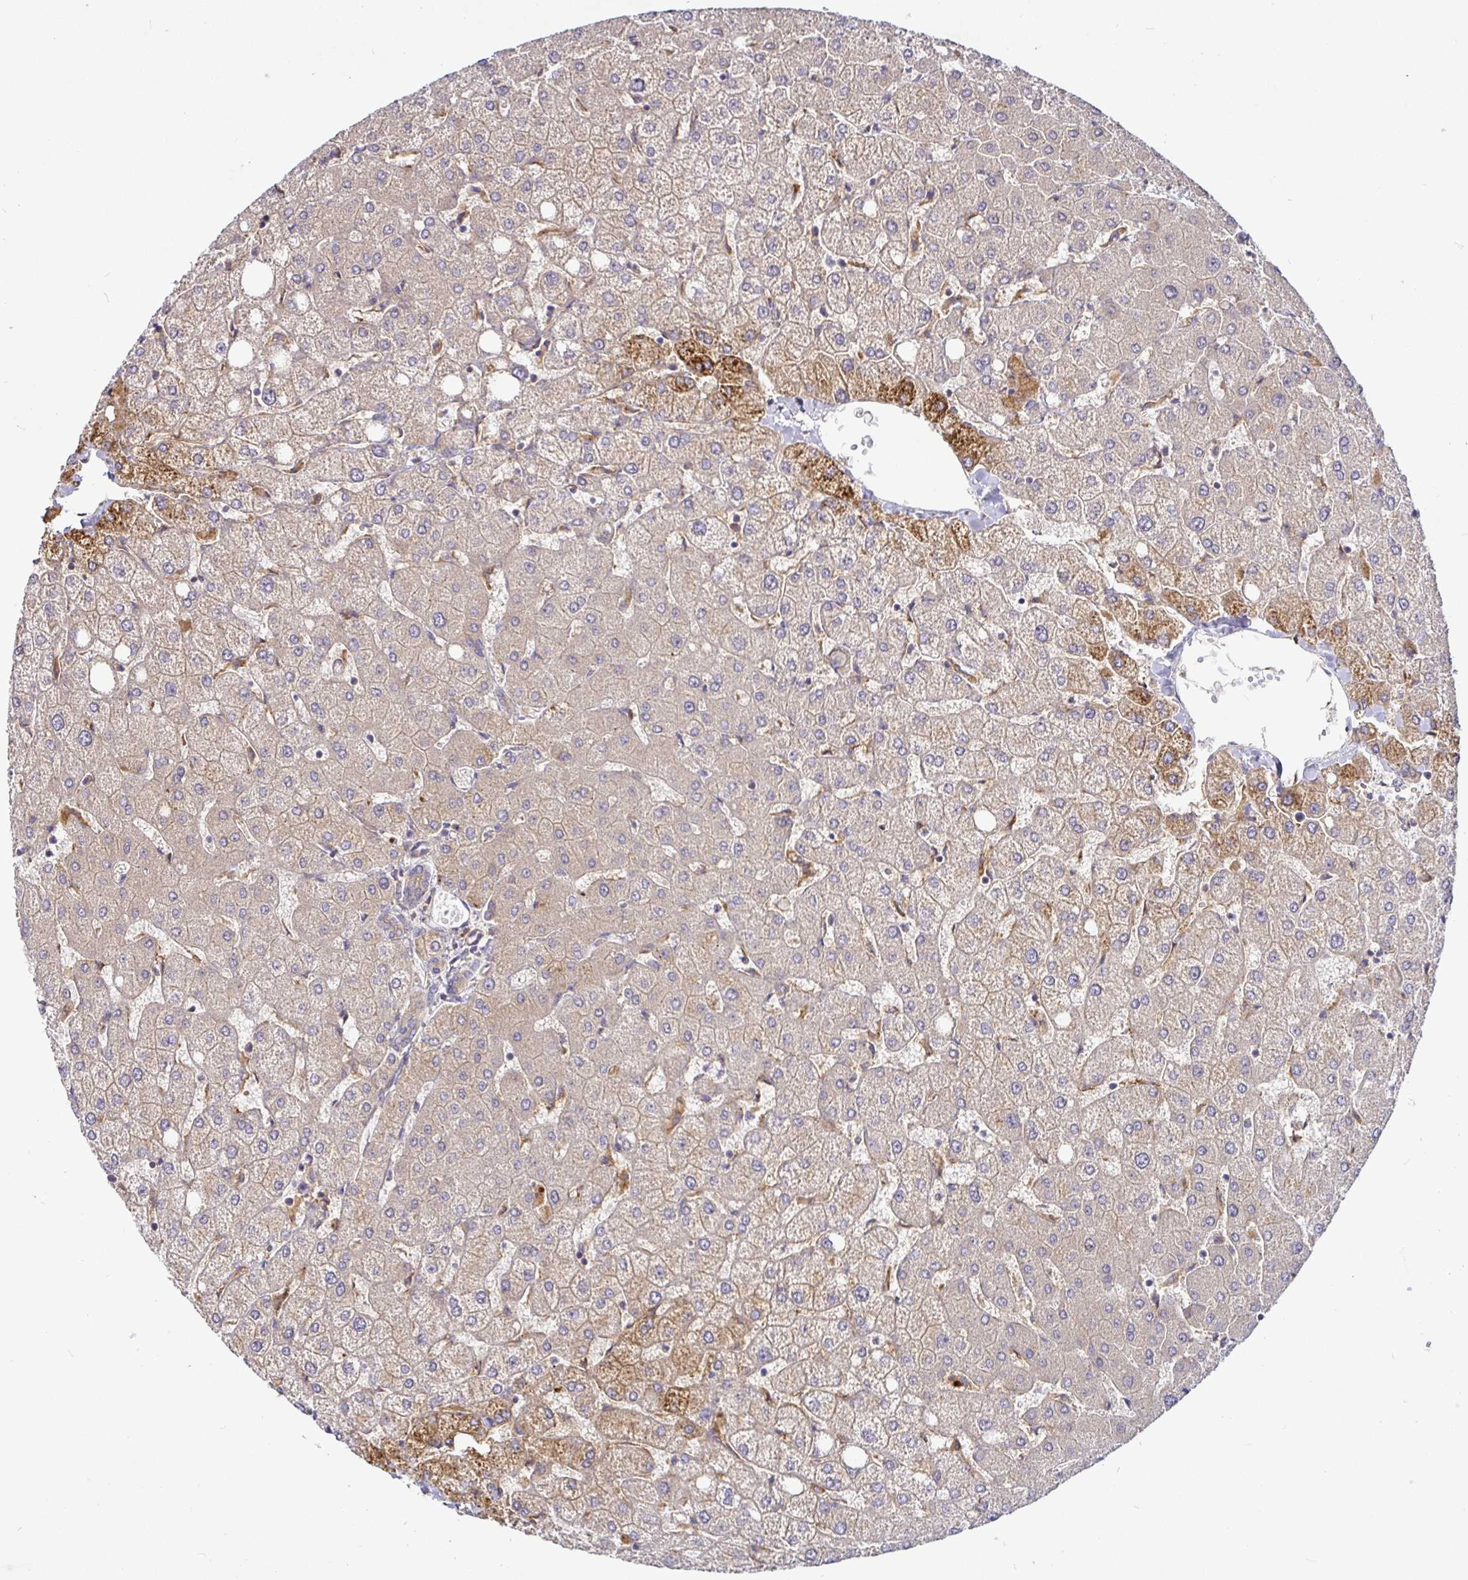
{"staining": {"intensity": "weak", "quantity": ">75%", "location": "cytoplasmic/membranous"}, "tissue": "liver", "cell_type": "Cholangiocytes", "image_type": "normal", "snomed": [{"axis": "morphology", "description": "Normal tissue, NOS"}, {"axis": "topography", "description": "Liver"}], "caption": "A brown stain labels weak cytoplasmic/membranous expression of a protein in cholangiocytes of benign human liver. The staining is performed using DAB (3,3'-diaminobenzidine) brown chromogen to label protein expression. The nuclei are counter-stained blue using hematoxylin.", "gene": "SNX8", "patient": {"sex": "female", "age": 54}}